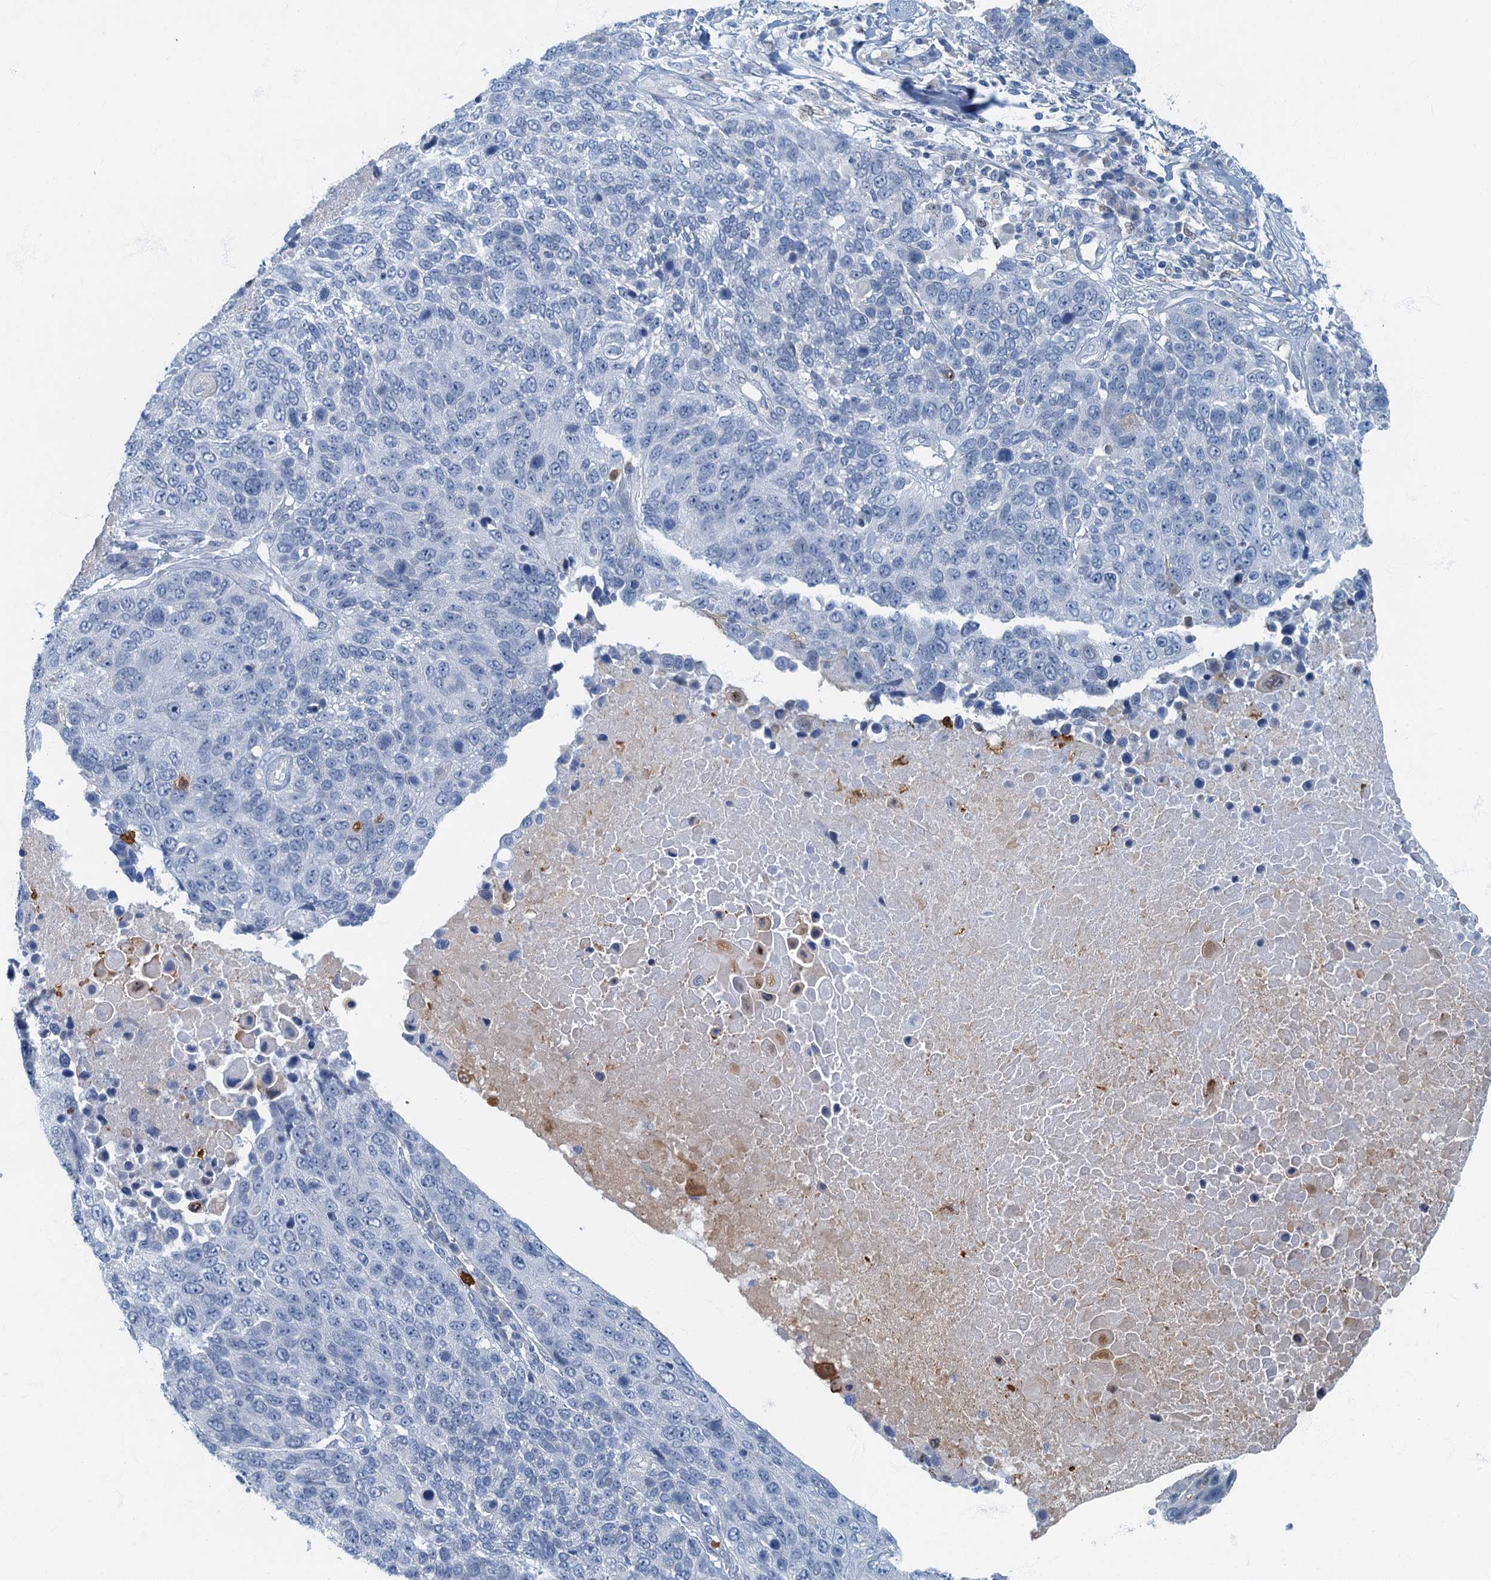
{"staining": {"intensity": "negative", "quantity": "none", "location": "none"}, "tissue": "lung cancer", "cell_type": "Tumor cells", "image_type": "cancer", "snomed": [{"axis": "morphology", "description": "Normal tissue, NOS"}, {"axis": "morphology", "description": "Squamous cell carcinoma, NOS"}, {"axis": "topography", "description": "Lymph node"}, {"axis": "topography", "description": "Lung"}], "caption": "Immunohistochemistry histopathology image of neoplastic tissue: human lung squamous cell carcinoma stained with DAB shows no significant protein expression in tumor cells.", "gene": "ANKDD1A", "patient": {"sex": "male", "age": 66}}